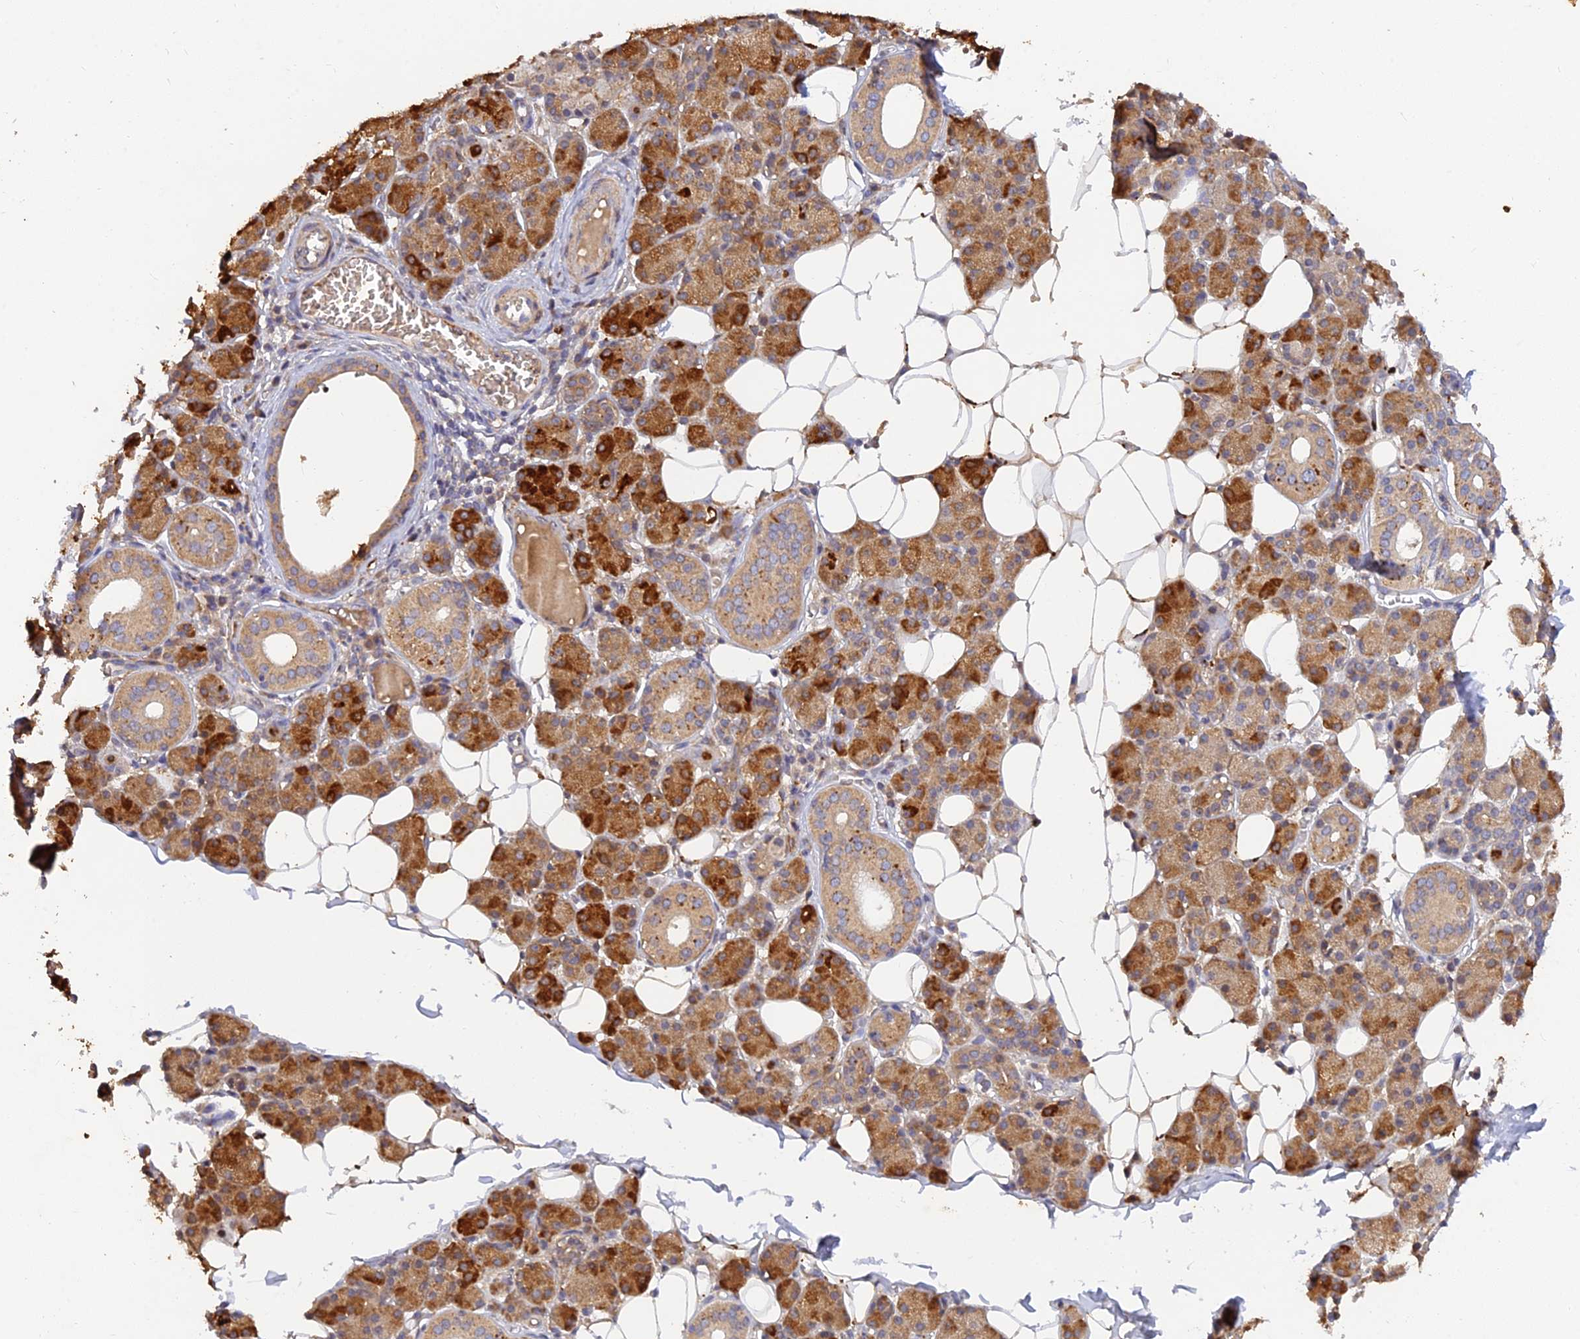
{"staining": {"intensity": "strong", "quantity": ">75%", "location": "cytoplasmic/membranous"}, "tissue": "salivary gland", "cell_type": "Glandular cells", "image_type": "normal", "snomed": [{"axis": "morphology", "description": "Normal tissue, NOS"}, {"axis": "topography", "description": "Salivary gland"}], "caption": "The photomicrograph exhibits immunohistochemical staining of normal salivary gland. There is strong cytoplasmic/membranous positivity is present in approximately >75% of glandular cells.", "gene": "ACSM5", "patient": {"sex": "female", "age": 33}}